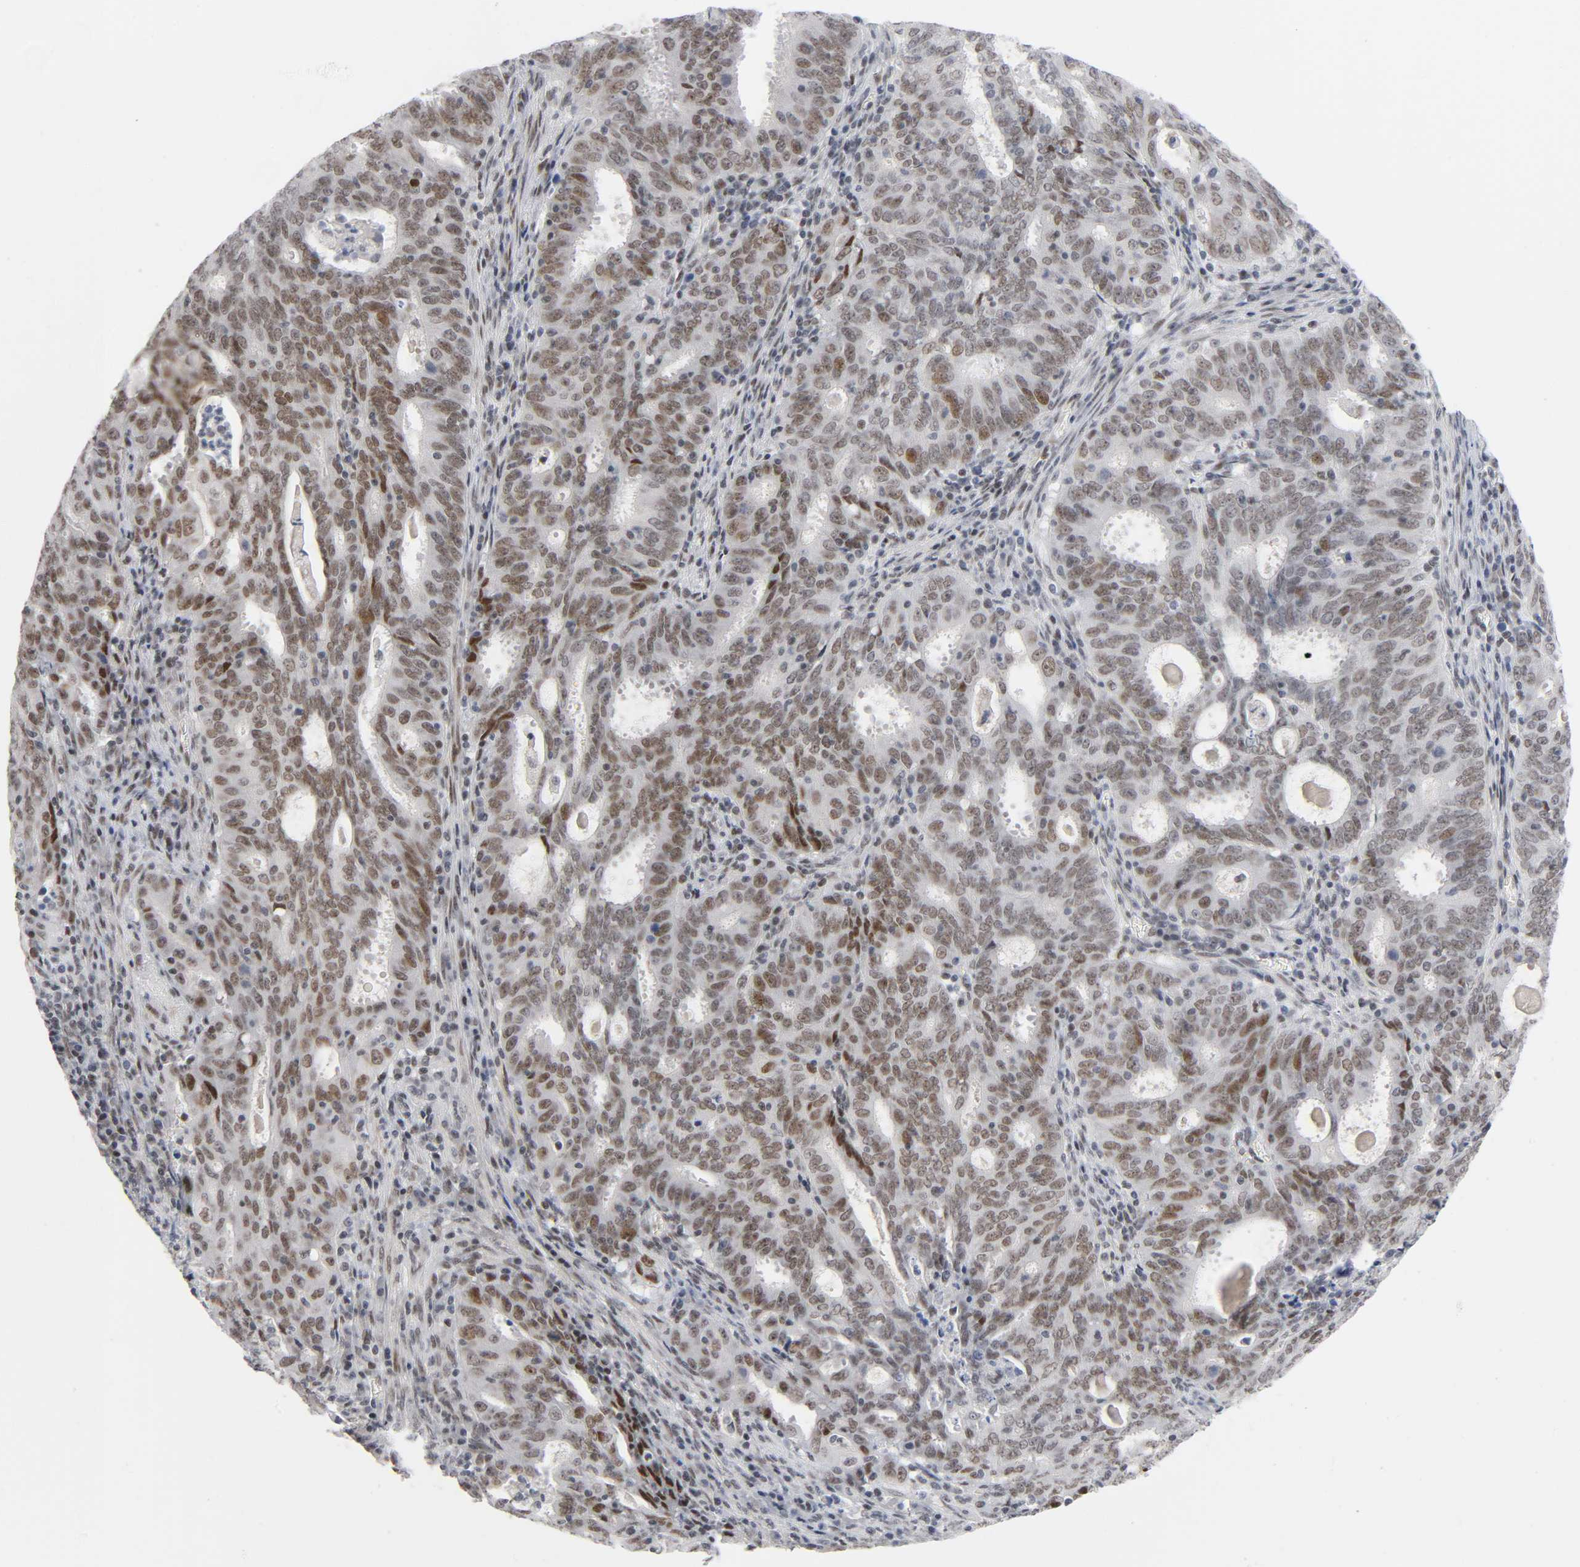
{"staining": {"intensity": "moderate", "quantity": ">75%", "location": "nuclear"}, "tissue": "cervical cancer", "cell_type": "Tumor cells", "image_type": "cancer", "snomed": [{"axis": "morphology", "description": "Adenocarcinoma, NOS"}, {"axis": "topography", "description": "Cervix"}], "caption": "Protein staining of cervical adenocarcinoma tissue shows moderate nuclear positivity in about >75% of tumor cells.", "gene": "DIDO1", "patient": {"sex": "female", "age": 44}}